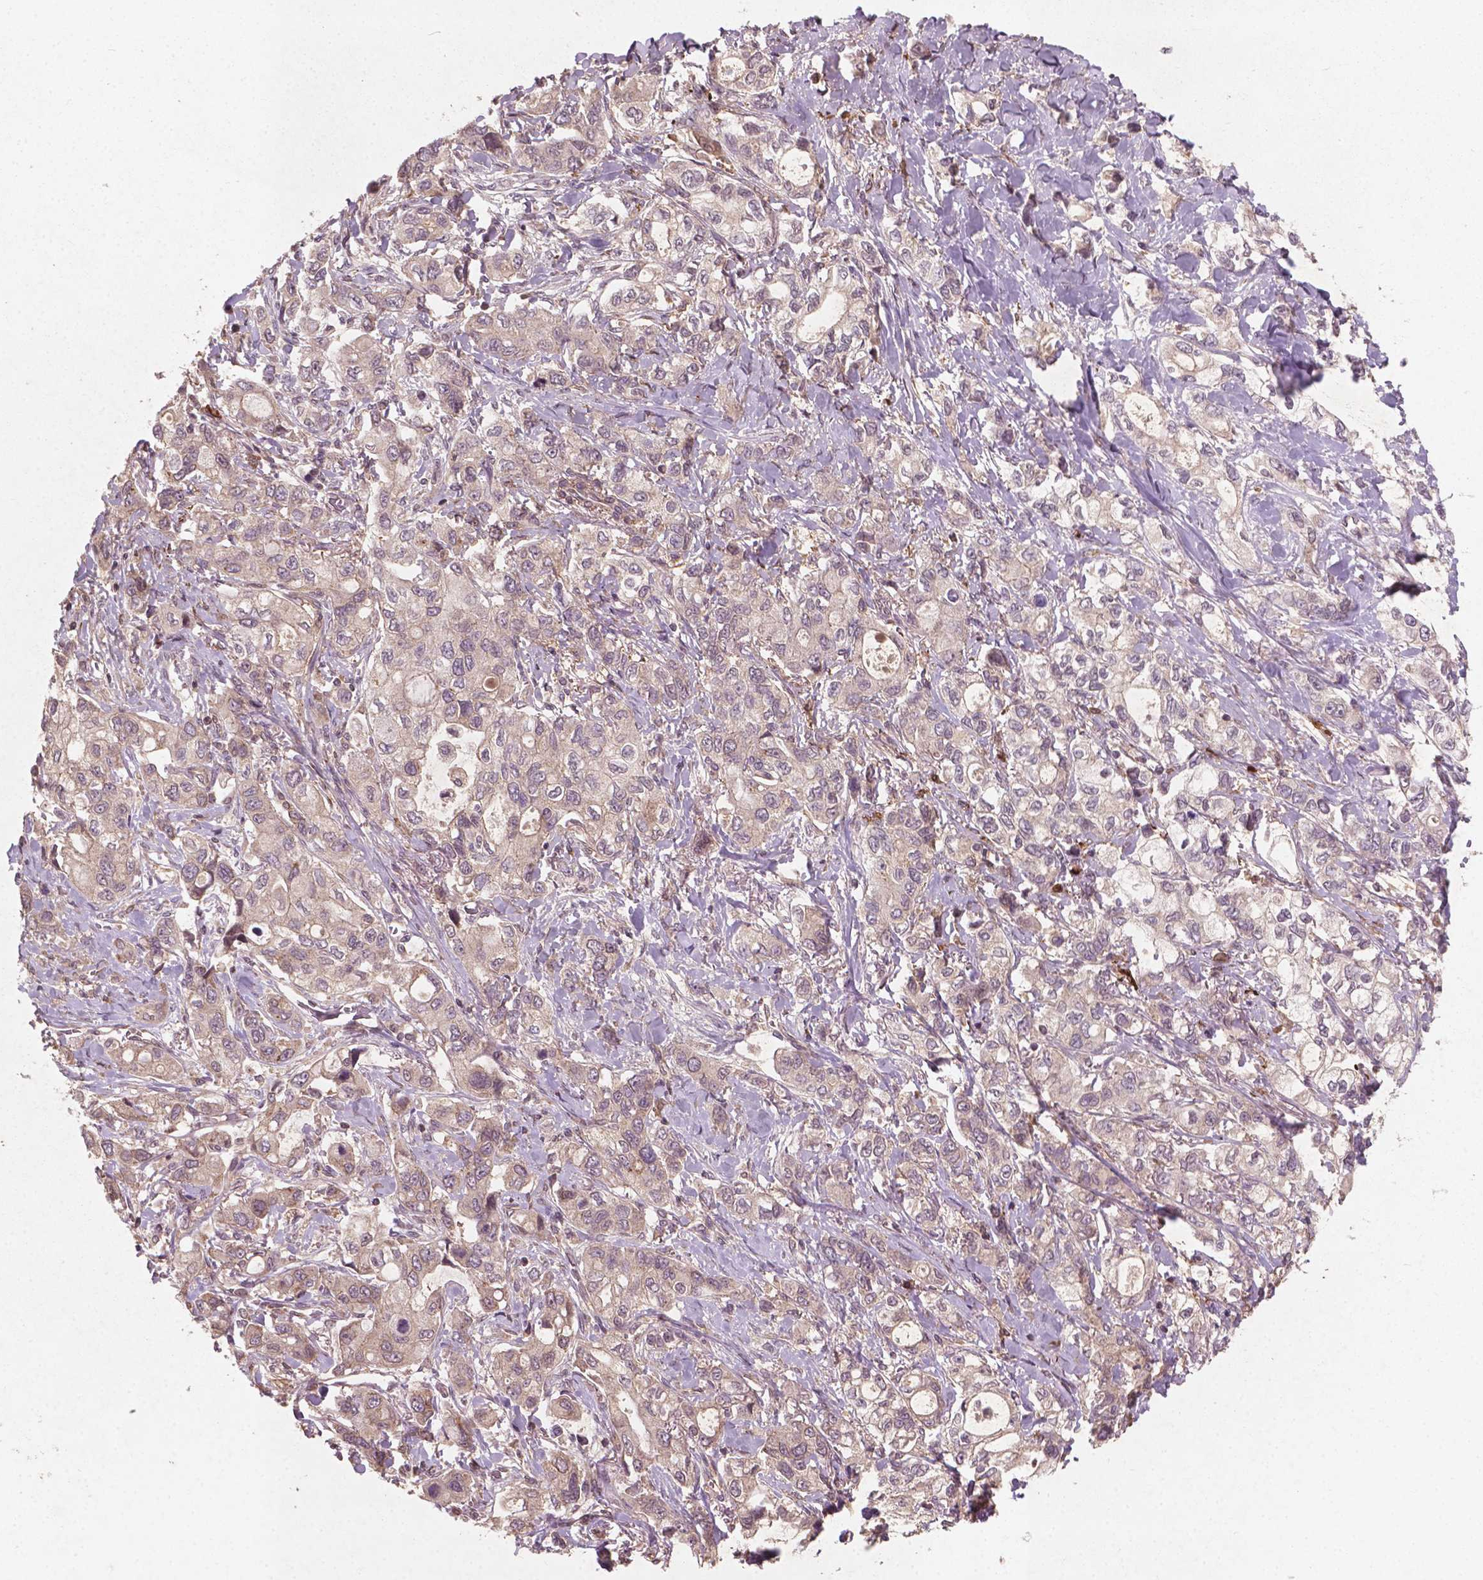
{"staining": {"intensity": "weak", "quantity": "<25%", "location": "cytoplasmic/membranous"}, "tissue": "stomach cancer", "cell_type": "Tumor cells", "image_type": "cancer", "snomed": [{"axis": "morphology", "description": "Adenocarcinoma, NOS"}, {"axis": "topography", "description": "Stomach"}], "caption": "Stomach cancer (adenocarcinoma) was stained to show a protein in brown. There is no significant expression in tumor cells. (Brightfield microscopy of DAB immunohistochemistry (IHC) at high magnification).", "gene": "CYFIP2", "patient": {"sex": "male", "age": 63}}